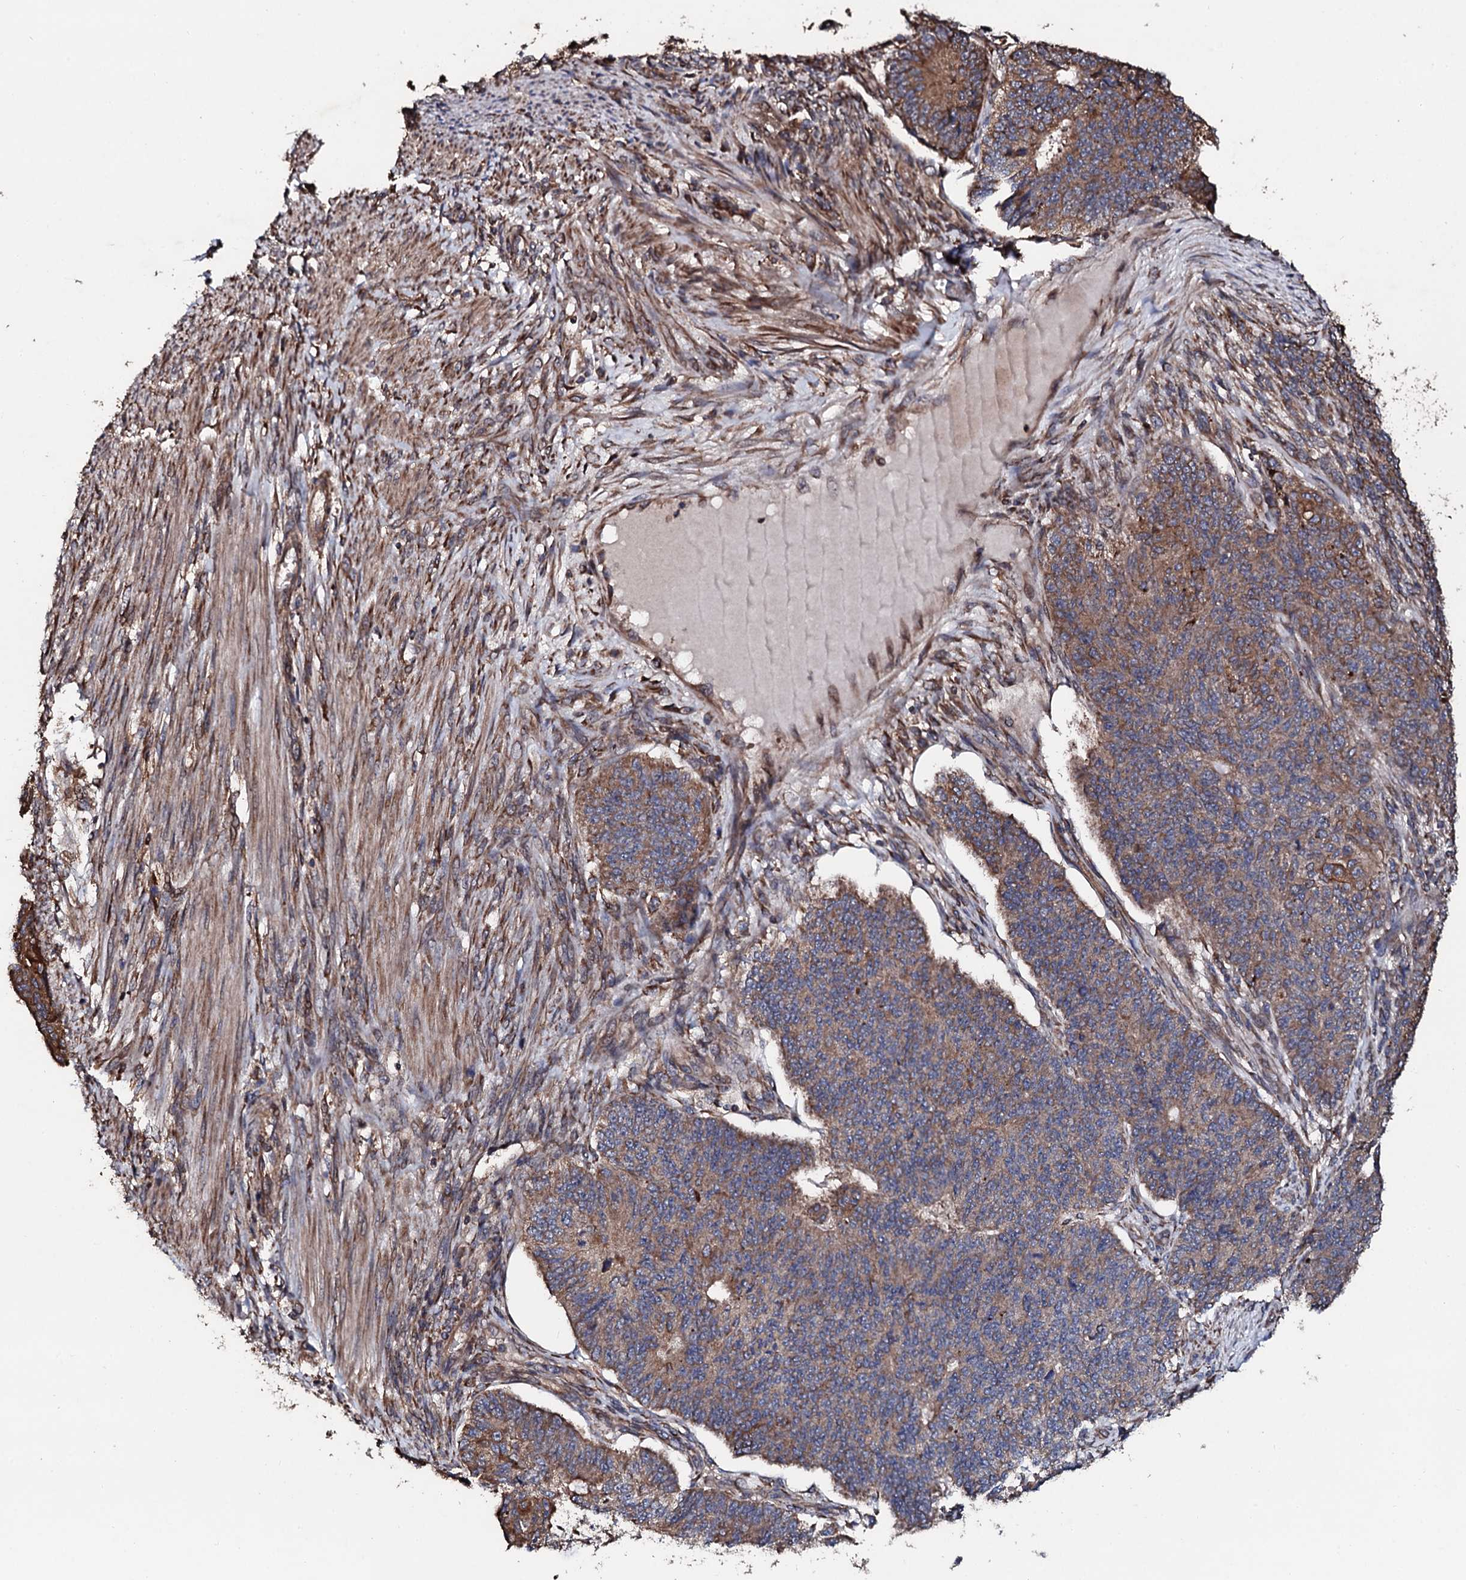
{"staining": {"intensity": "moderate", "quantity": ">75%", "location": "cytoplasmic/membranous"}, "tissue": "endometrial cancer", "cell_type": "Tumor cells", "image_type": "cancer", "snomed": [{"axis": "morphology", "description": "Adenocarcinoma, NOS"}, {"axis": "topography", "description": "Endometrium"}], "caption": "IHC of adenocarcinoma (endometrial) displays medium levels of moderate cytoplasmic/membranous positivity in approximately >75% of tumor cells.", "gene": "CKAP5", "patient": {"sex": "female", "age": 32}}